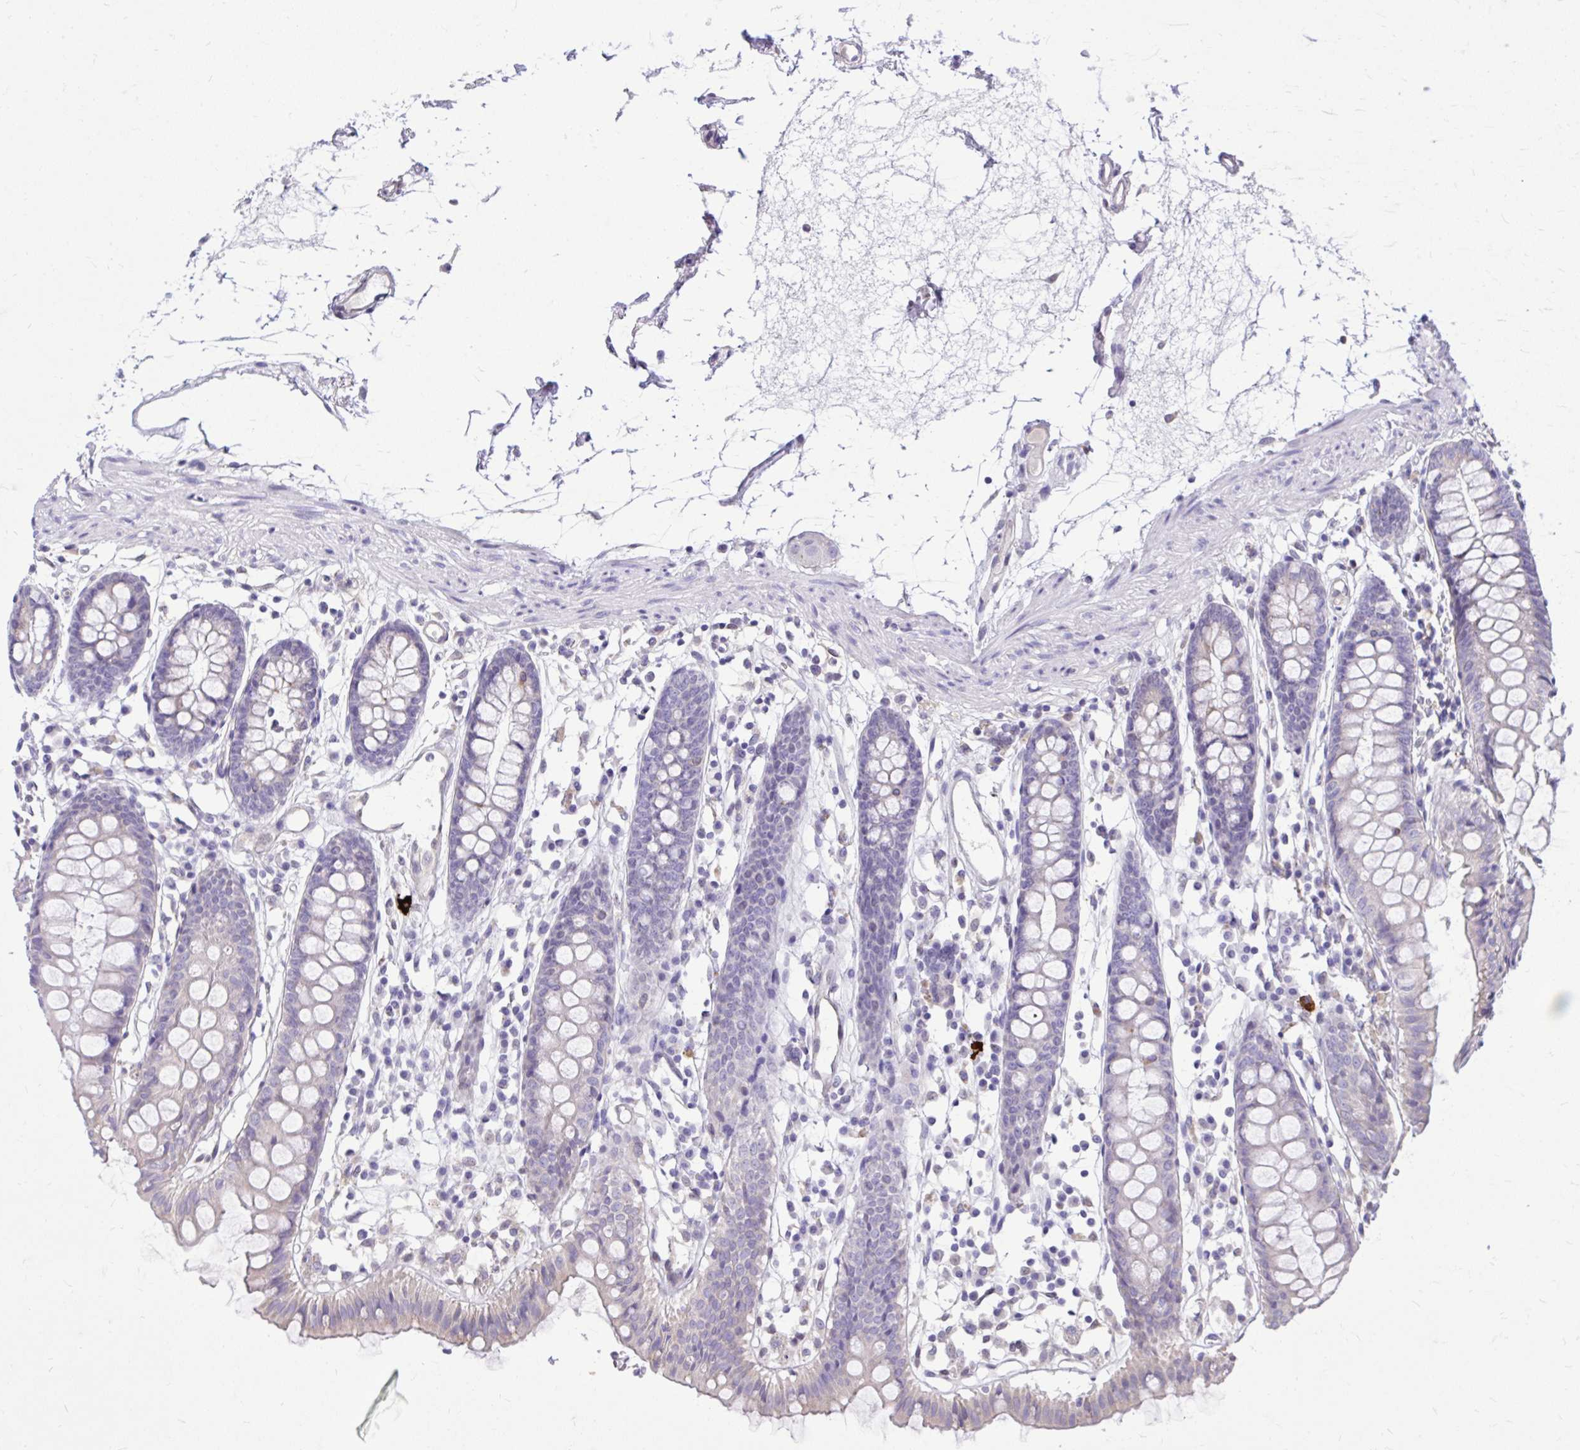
{"staining": {"intensity": "negative", "quantity": "none", "location": "none"}, "tissue": "colon", "cell_type": "Endothelial cells", "image_type": "normal", "snomed": [{"axis": "morphology", "description": "Normal tissue, NOS"}, {"axis": "topography", "description": "Colon"}], "caption": "Immunohistochemical staining of unremarkable colon reveals no significant positivity in endothelial cells.", "gene": "NNMT", "patient": {"sex": "female", "age": 84}}